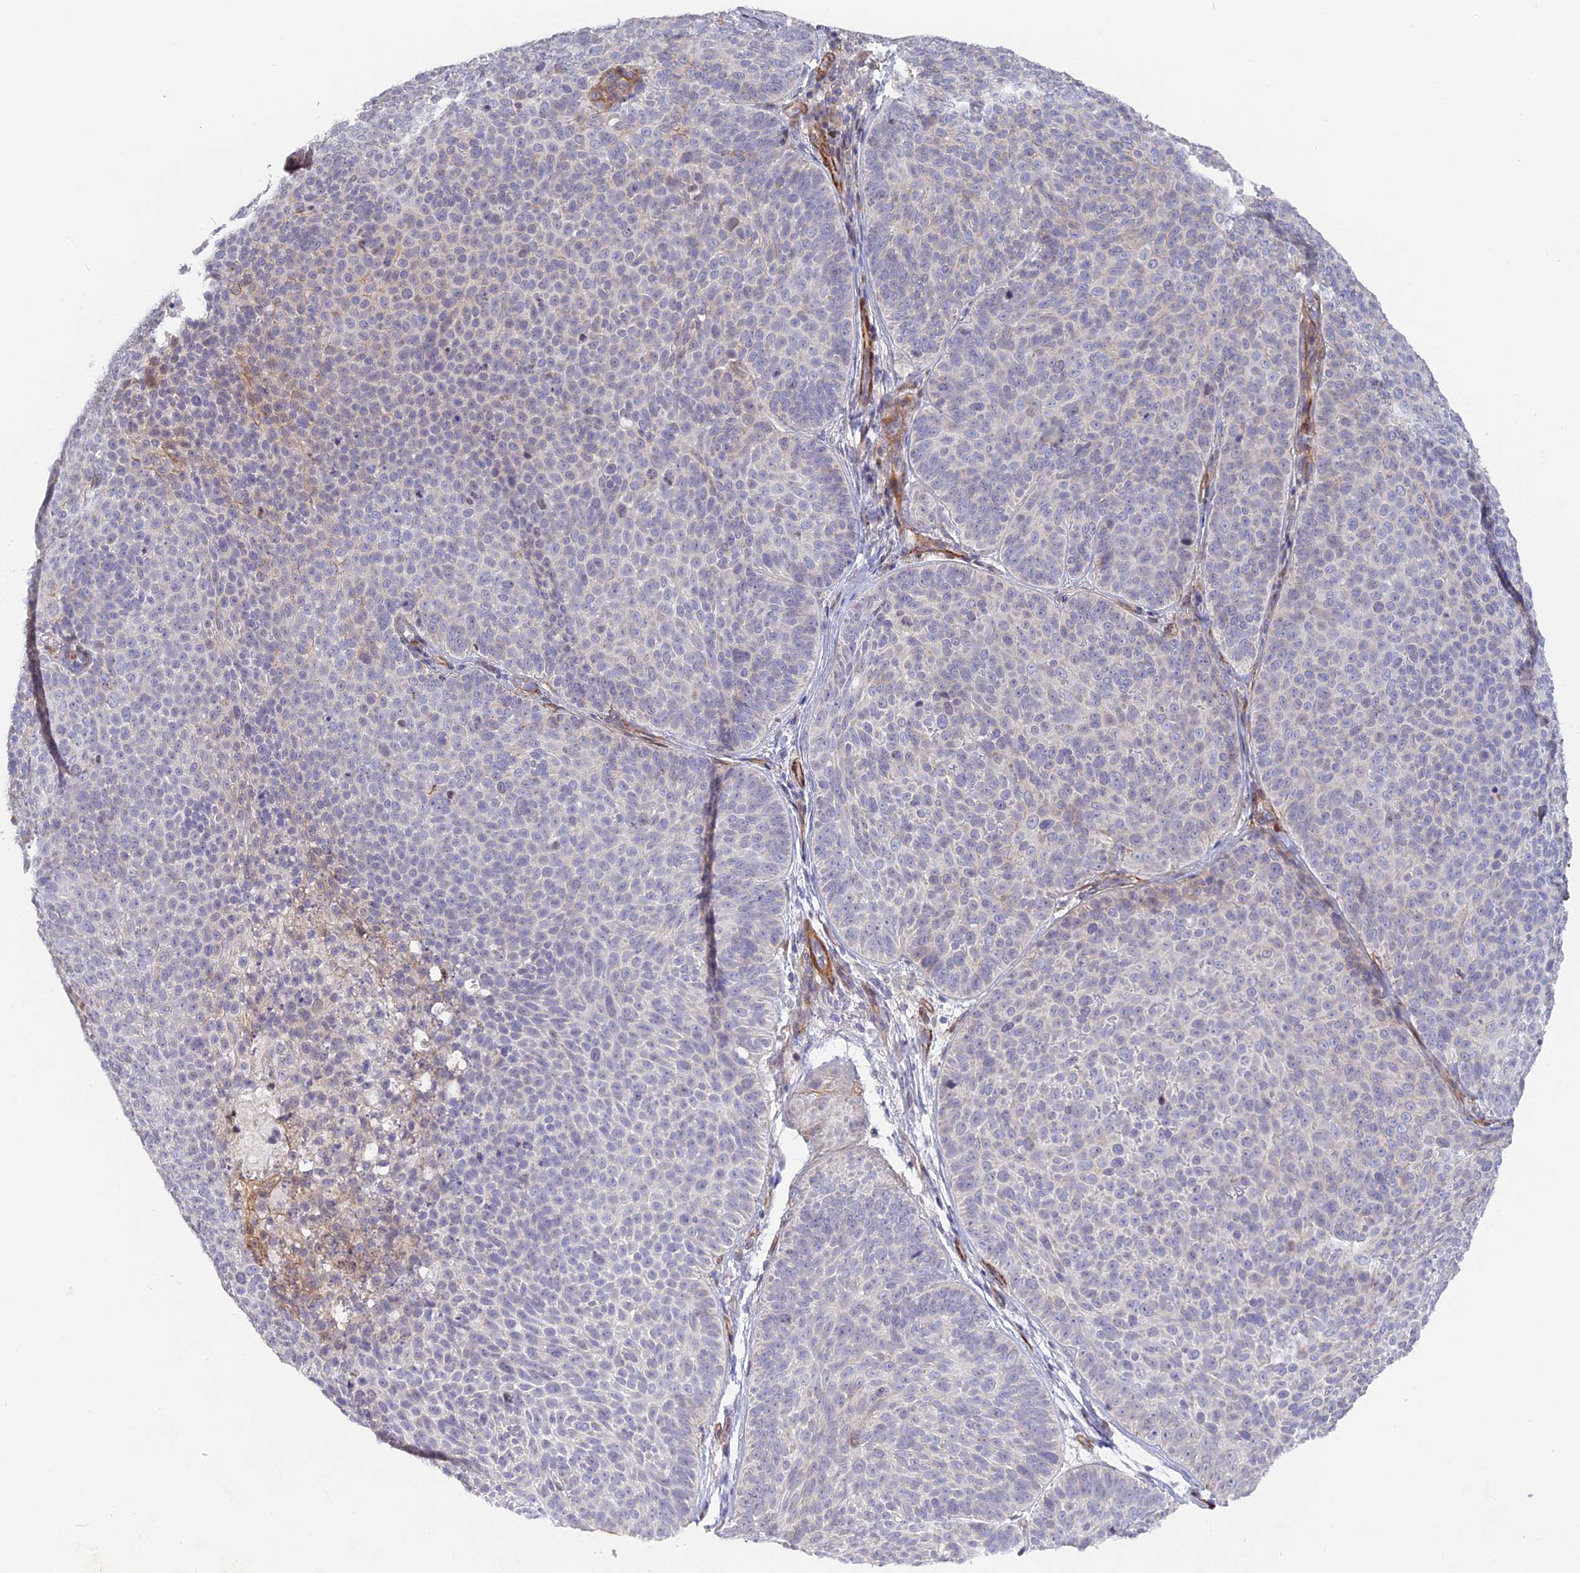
{"staining": {"intensity": "negative", "quantity": "none", "location": "none"}, "tissue": "skin cancer", "cell_type": "Tumor cells", "image_type": "cancer", "snomed": [{"axis": "morphology", "description": "Basal cell carcinoma"}, {"axis": "topography", "description": "Skin"}], "caption": "Immunohistochemical staining of basal cell carcinoma (skin) reveals no significant expression in tumor cells.", "gene": "CCDC154", "patient": {"sex": "male", "age": 85}}